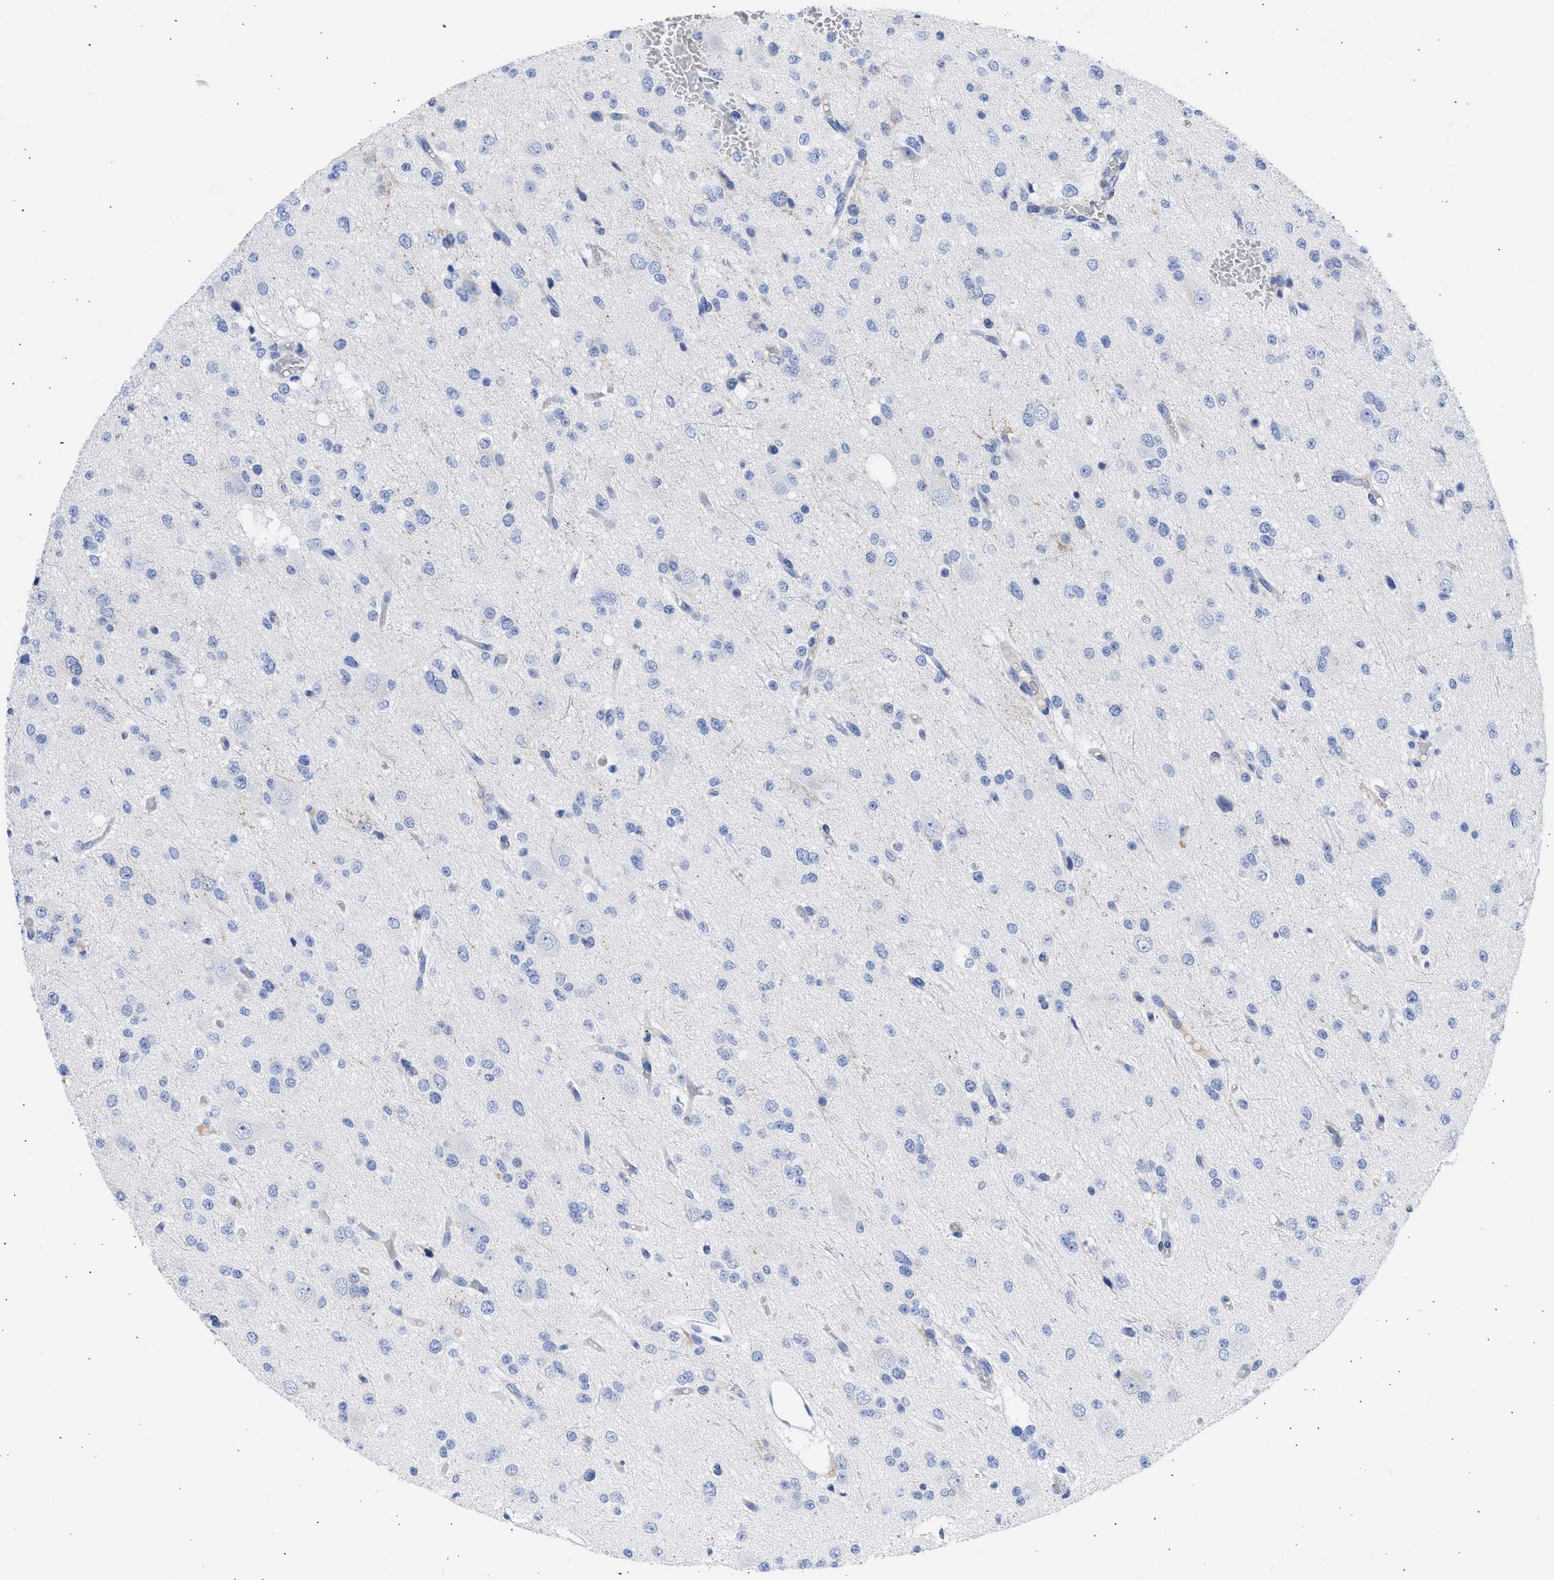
{"staining": {"intensity": "negative", "quantity": "none", "location": "none"}, "tissue": "glioma", "cell_type": "Tumor cells", "image_type": "cancer", "snomed": [{"axis": "morphology", "description": "Glioma, malignant, Low grade"}, {"axis": "topography", "description": "Brain"}], "caption": "High magnification brightfield microscopy of glioma stained with DAB (3,3'-diaminobenzidine) (brown) and counterstained with hematoxylin (blue): tumor cells show no significant staining.", "gene": "RSPH1", "patient": {"sex": "male", "age": 38}}